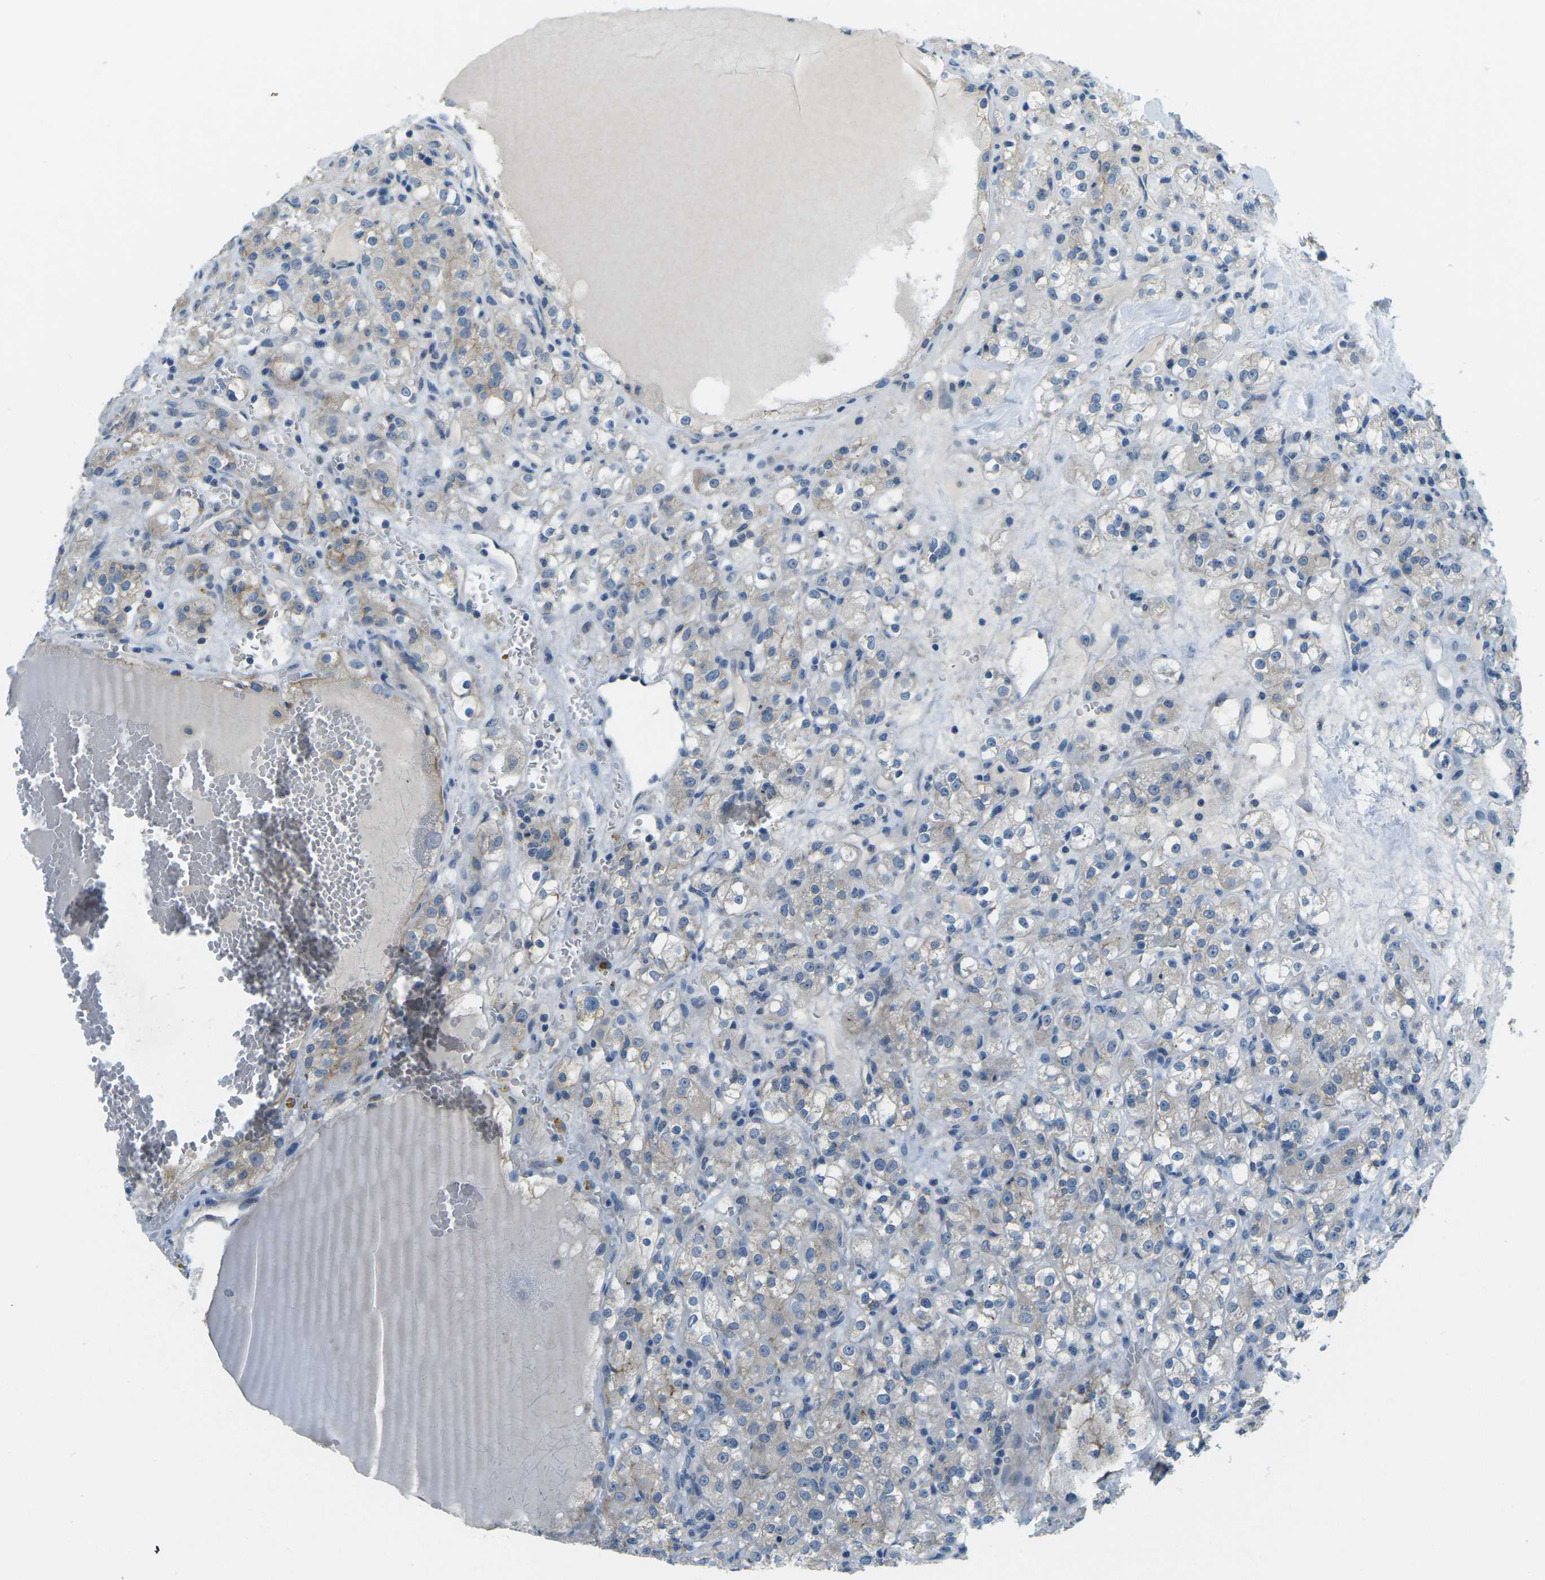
{"staining": {"intensity": "negative", "quantity": "none", "location": "none"}, "tissue": "renal cancer", "cell_type": "Tumor cells", "image_type": "cancer", "snomed": [{"axis": "morphology", "description": "Normal tissue, NOS"}, {"axis": "morphology", "description": "Adenocarcinoma, NOS"}, {"axis": "topography", "description": "Kidney"}], "caption": "Immunohistochemistry (IHC) histopathology image of human renal cancer stained for a protein (brown), which shows no expression in tumor cells.", "gene": "CTNND1", "patient": {"sex": "male", "age": 61}}